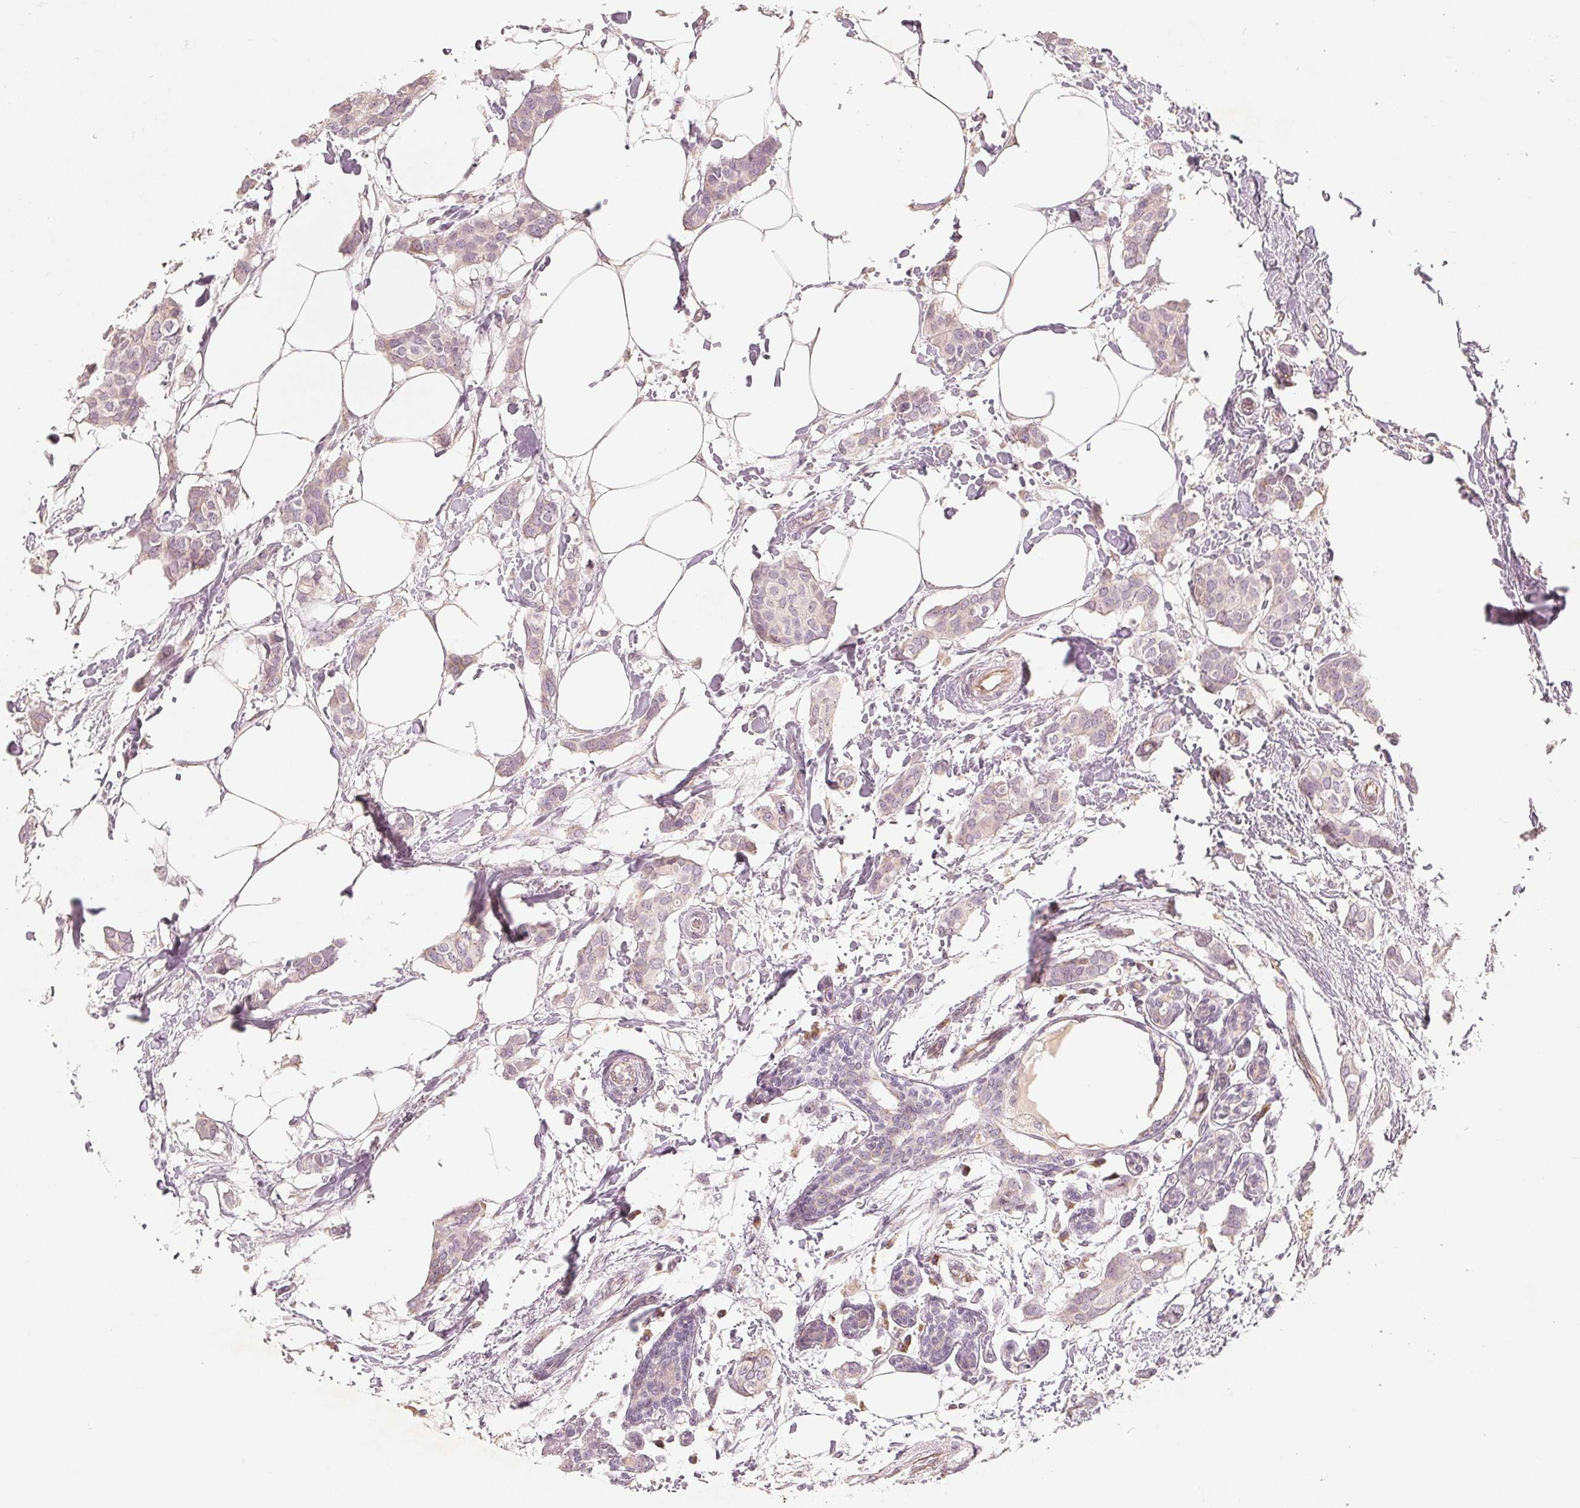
{"staining": {"intensity": "moderate", "quantity": "<25%", "location": "cytoplasmic/membranous"}, "tissue": "breast cancer", "cell_type": "Tumor cells", "image_type": "cancer", "snomed": [{"axis": "morphology", "description": "Duct carcinoma"}, {"axis": "topography", "description": "Breast"}], "caption": "This micrograph exhibits IHC staining of human breast cancer, with low moderate cytoplasmic/membranous expression in about <25% of tumor cells.", "gene": "TMSB15B", "patient": {"sex": "female", "age": 62}}